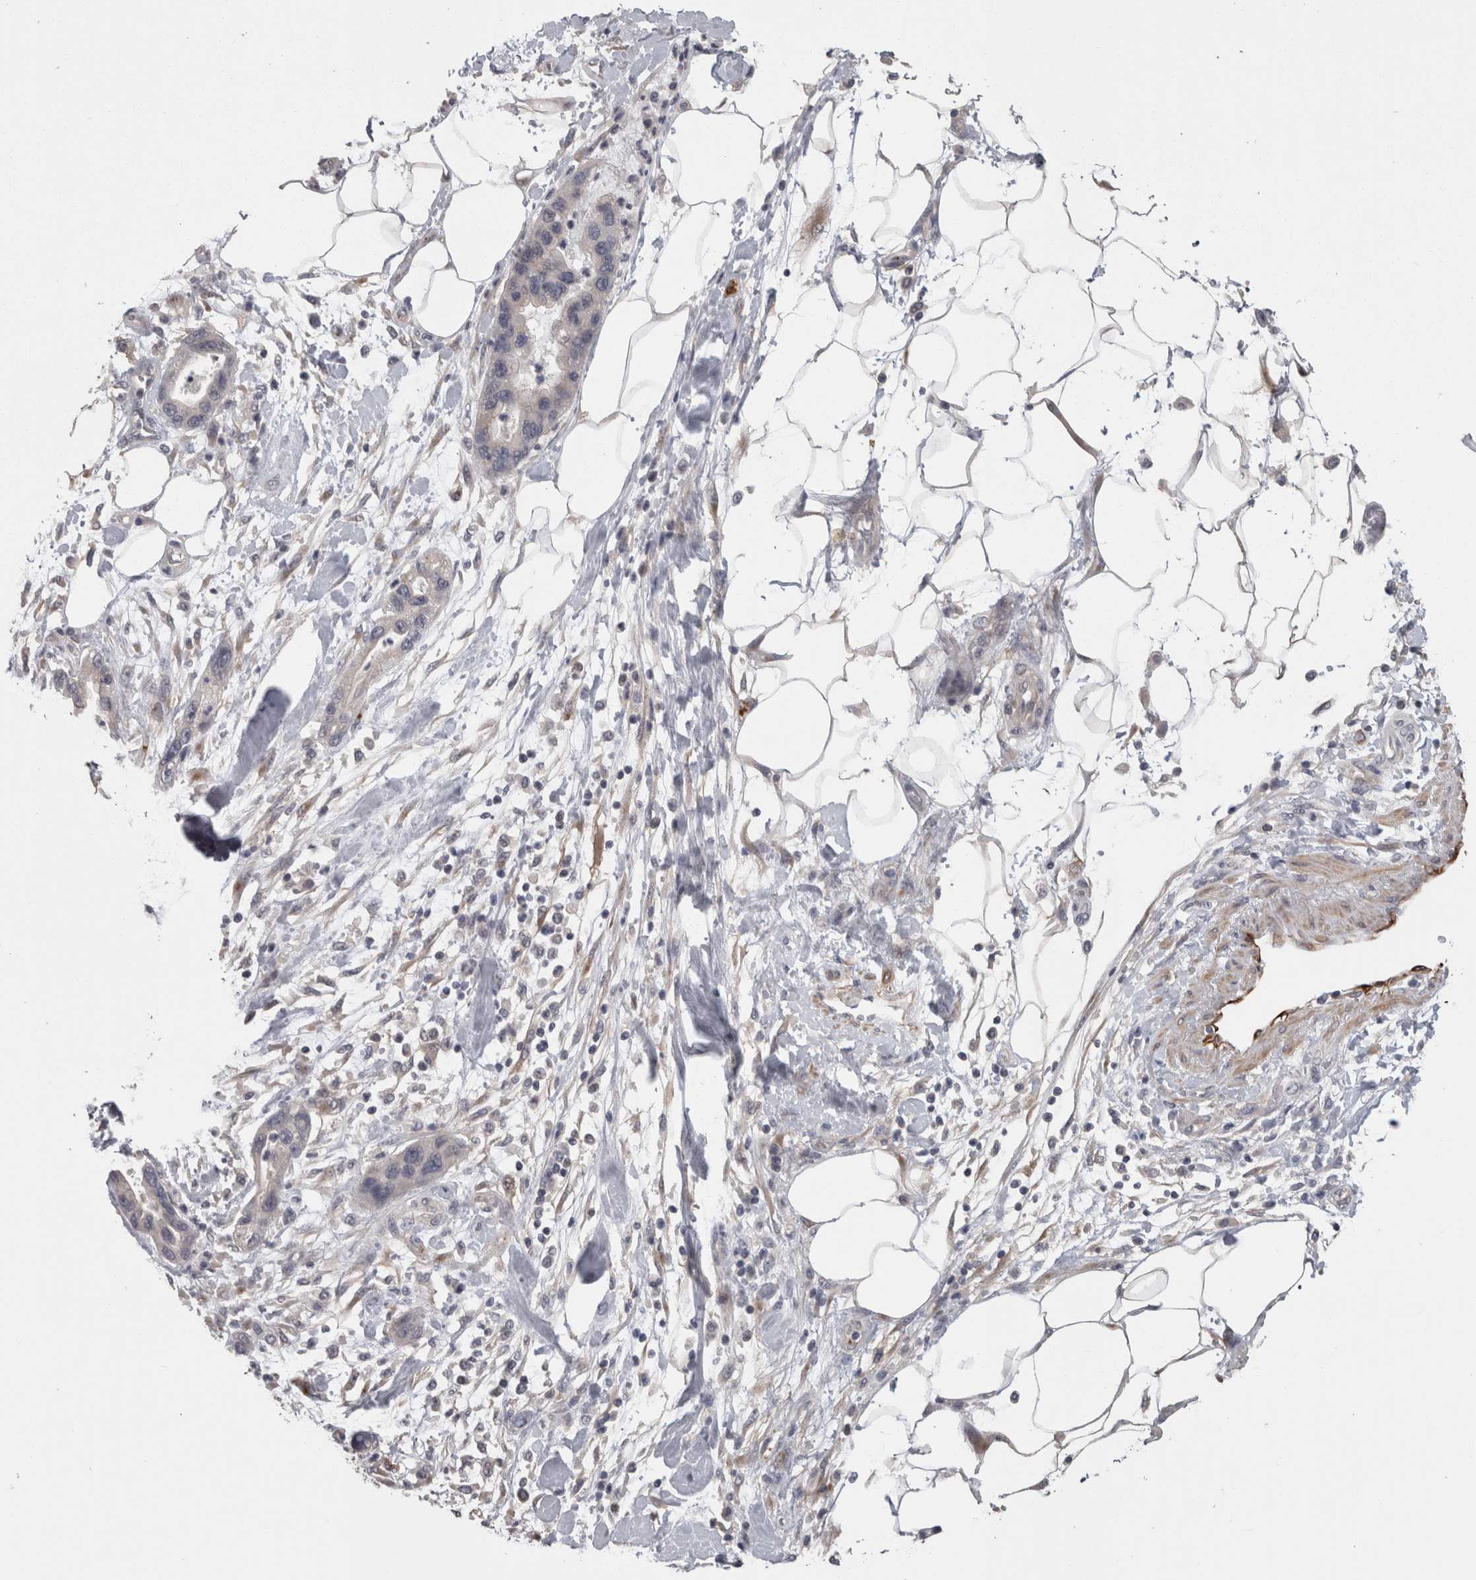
{"staining": {"intensity": "negative", "quantity": "none", "location": "none"}, "tissue": "pancreatic cancer", "cell_type": "Tumor cells", "image_type": "cancer", "snomed": [{"axis": "morphology", "description": "Normal tissue, NOS"}, {"axis": "morphology", "description": "Adenocarcinoma, NOS"}, {"axis": "topography", "description": "Pancreas"}], "caption": "Histopathology image shows no significant protein staining in tumor cells of pancreatic cancer (adenocarcinoma). (IHC, brightfield microscopy, high magnification).", "gene": "RMDN1", "patient": {"sex": "female", "age": 71}}